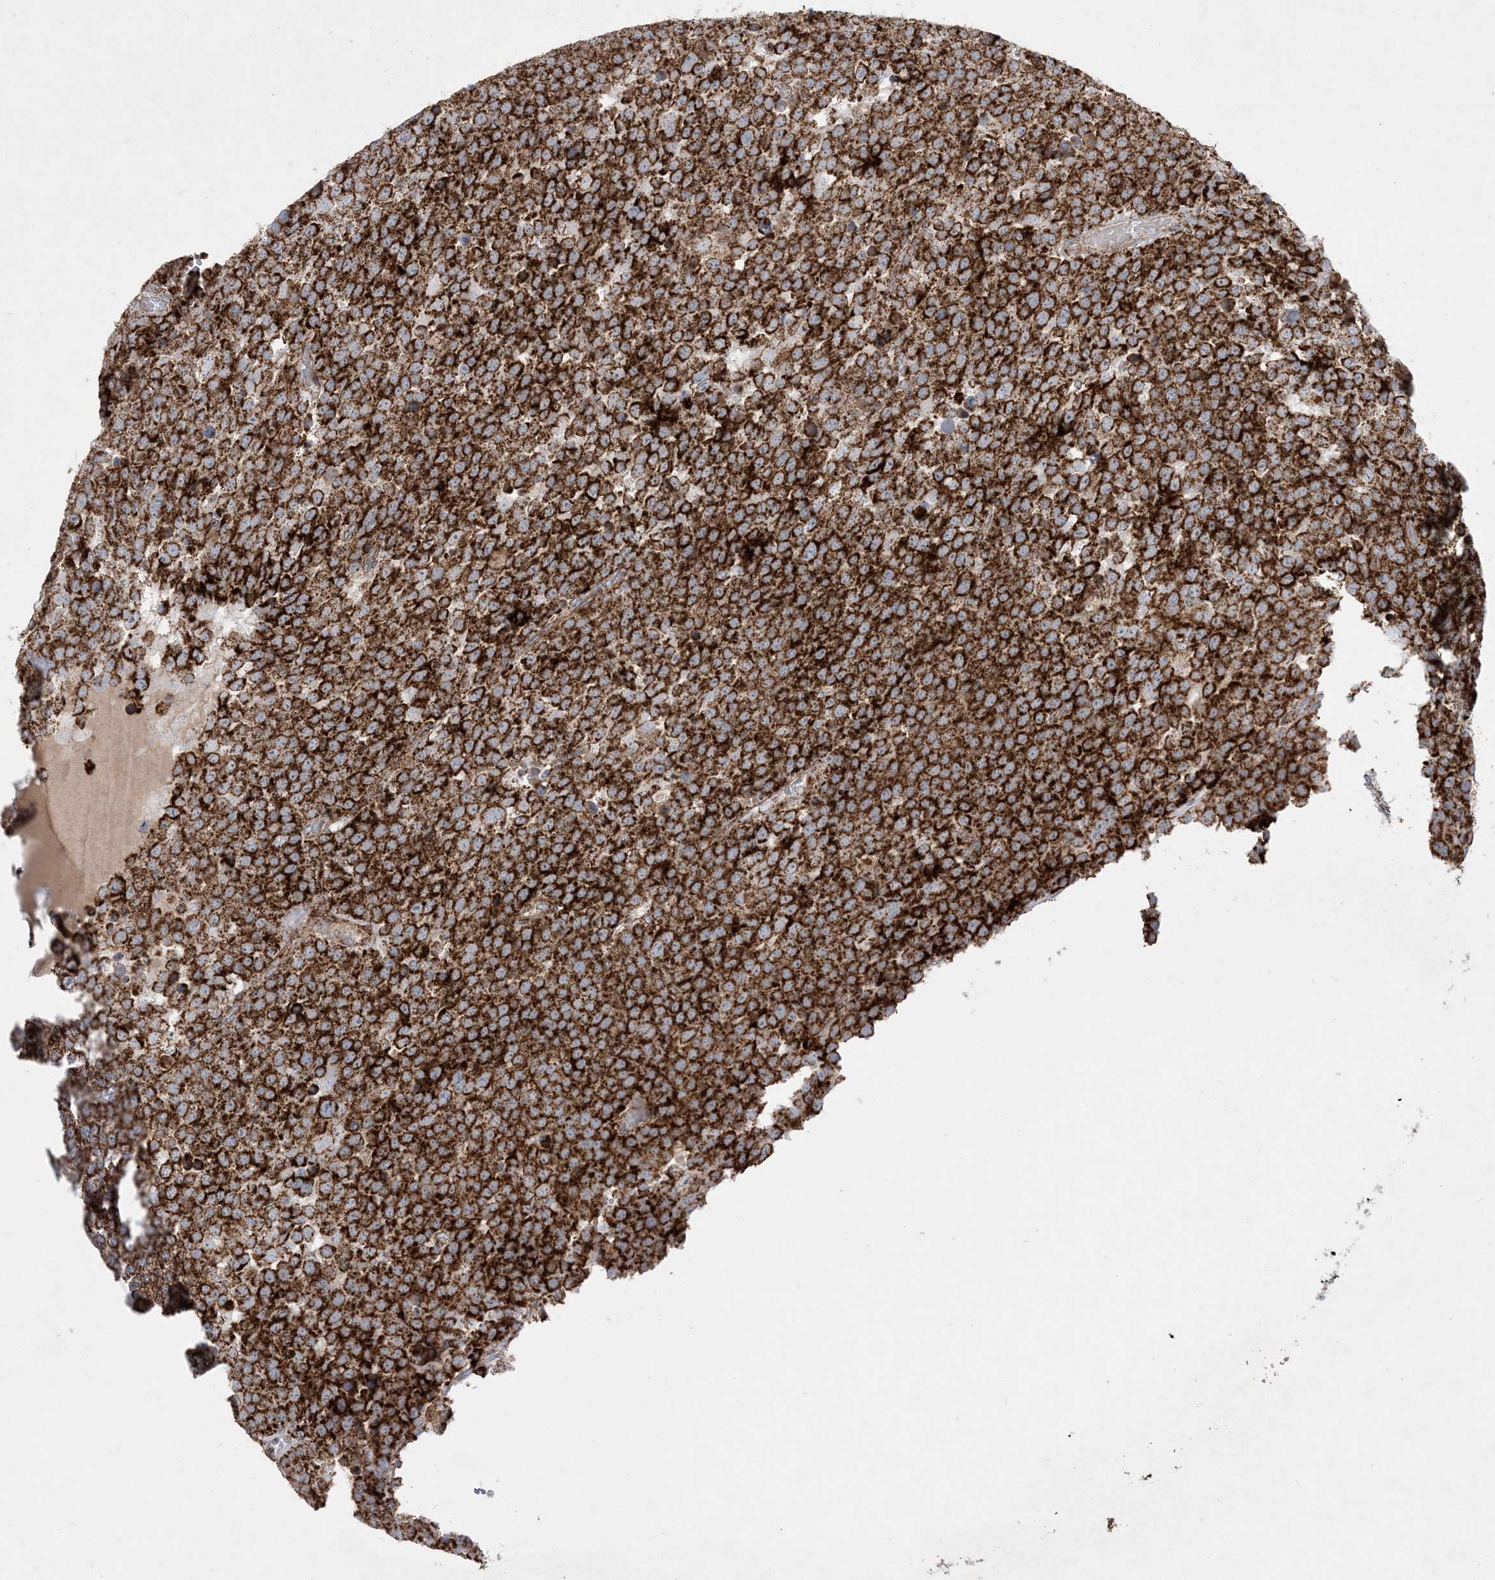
{"staining": {"intensity": "strong", "quantity": ">75%", "location": "cytoplasmic/membranous"}, "tissue": "testis cancer", "cell_type": "Tumor cells", "image_type": "cancer", "snomed": [{"axis": "morphology", "description": "Seminoma, NOS"}, {"axis": "topography", "description": "Testis"}], "caption": "This is a histology image of immunohistochemistry (IHC) staining of testis seminoma, which shows strong positivity in the cytoplasmic/membranous of tumor cells.", "gene": "NDUFAF3", "patient": {"sex": "male", "age": 71}}